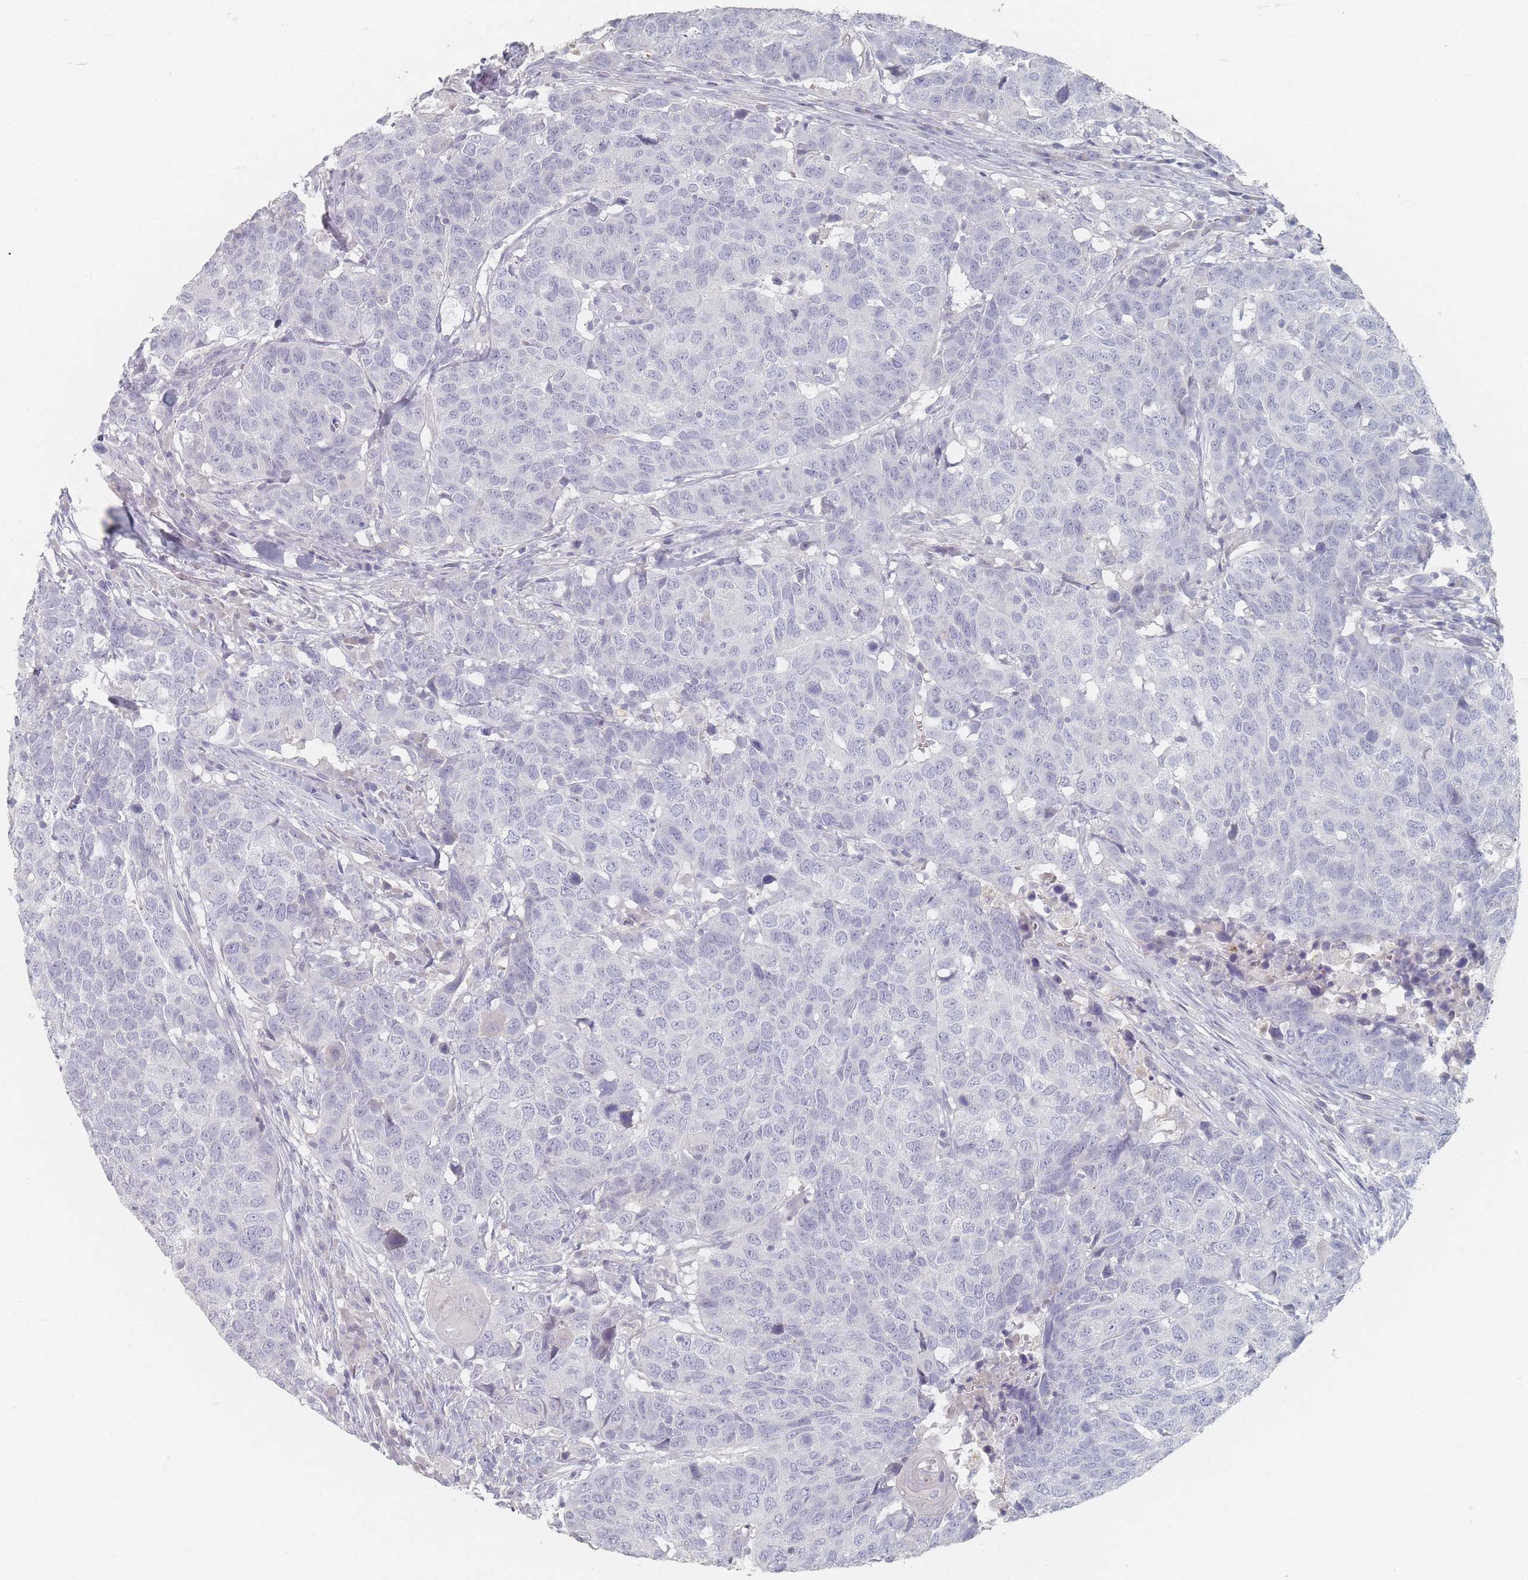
{"staining": {"intensity": "negative", "quantity": "none", "location": "none"}, "tissue": "head and neck cancer", "cell_type": "Tumor cells", "image_type": "cancer", "snomed": [{"axis": "morphology", "description": "Normal tissue, NOS"}, {"axis": "morphology", "description": "Squamous cell carcinoma, NOS"}, {"axis": "topography", "description": "Skeletal muscle"}, {"axis": "topography", "description": "Vascular tissue"}, {"axis": "topography", "description": "Peripheral nerve tissue"}, {"axis": "topography", "description": "Head-Neck"}], "caption": "Immunohistochemistry (IHC) photomicrograph of neoplastic tissue: head and neck cancer stained with DAB (3,3'-diaminobenzidine) exhibits no significant protein staining in tumor cells. The staining is performed using DAB (3,3'-diaminobenzidine) brown chromogen with nuclei counter-stained in using hematoxylin.", "gene": "HELZ2", "patient": {"sex": "male", "age": 66}}